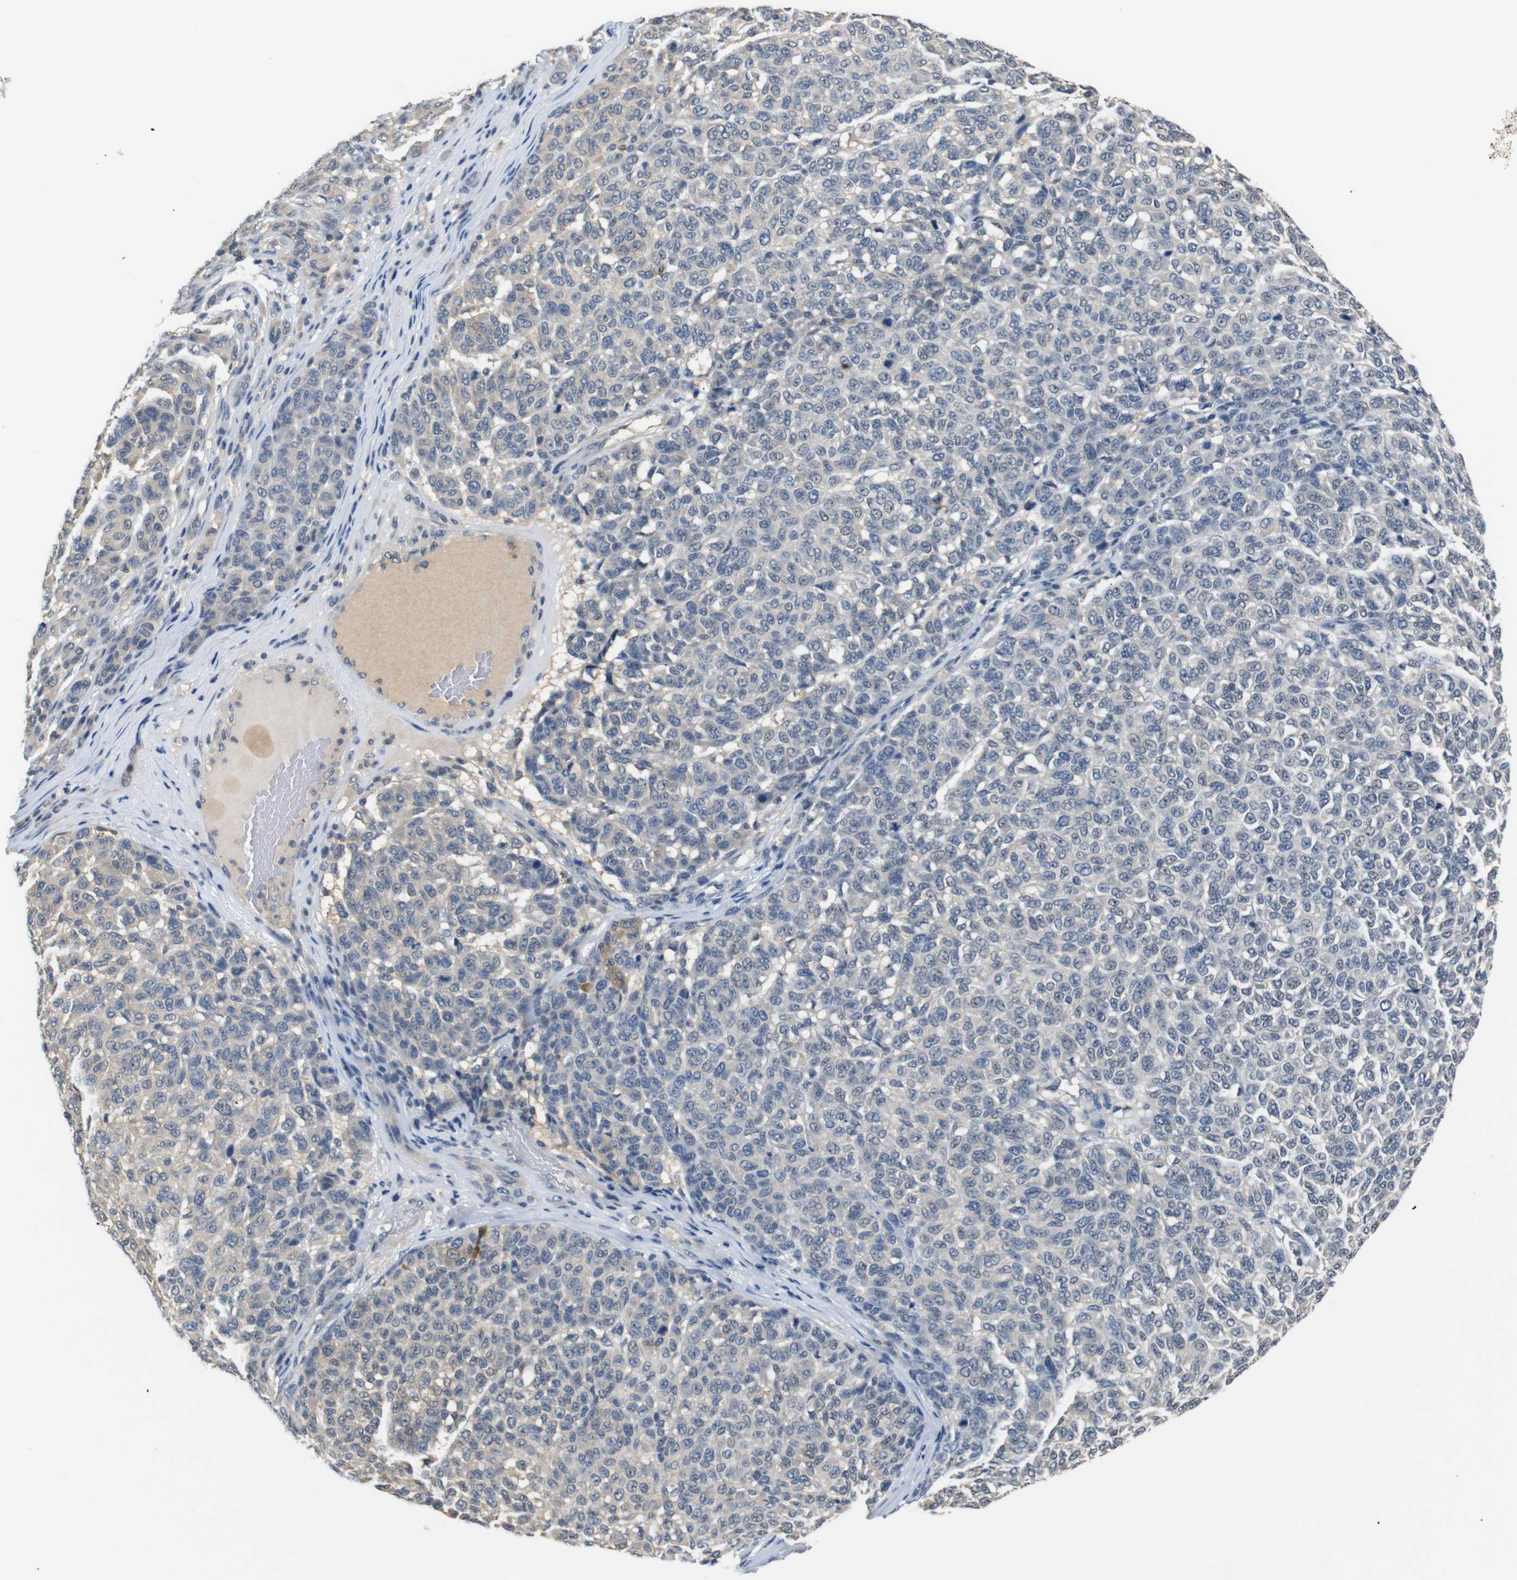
{"staining": {"intensity": "negative", "quantity": "none", "location": "none"}, "tissue": "melanoma", "cell_type": "Tumor cells", "image_type": "cancer", "snomed": [{"axis": "morphology", "description": "Malignant melanoma, NOS"}, {"axis": "topography", "description": "Skin"}], "caption": "DAB (3,3'-diaminobenzidine) immunohistochemical staining of human malignant melanoma displays no significant positivity in tumor cells.", "gene": "SFN", "patient": {"sex": "male", "age": 59}}